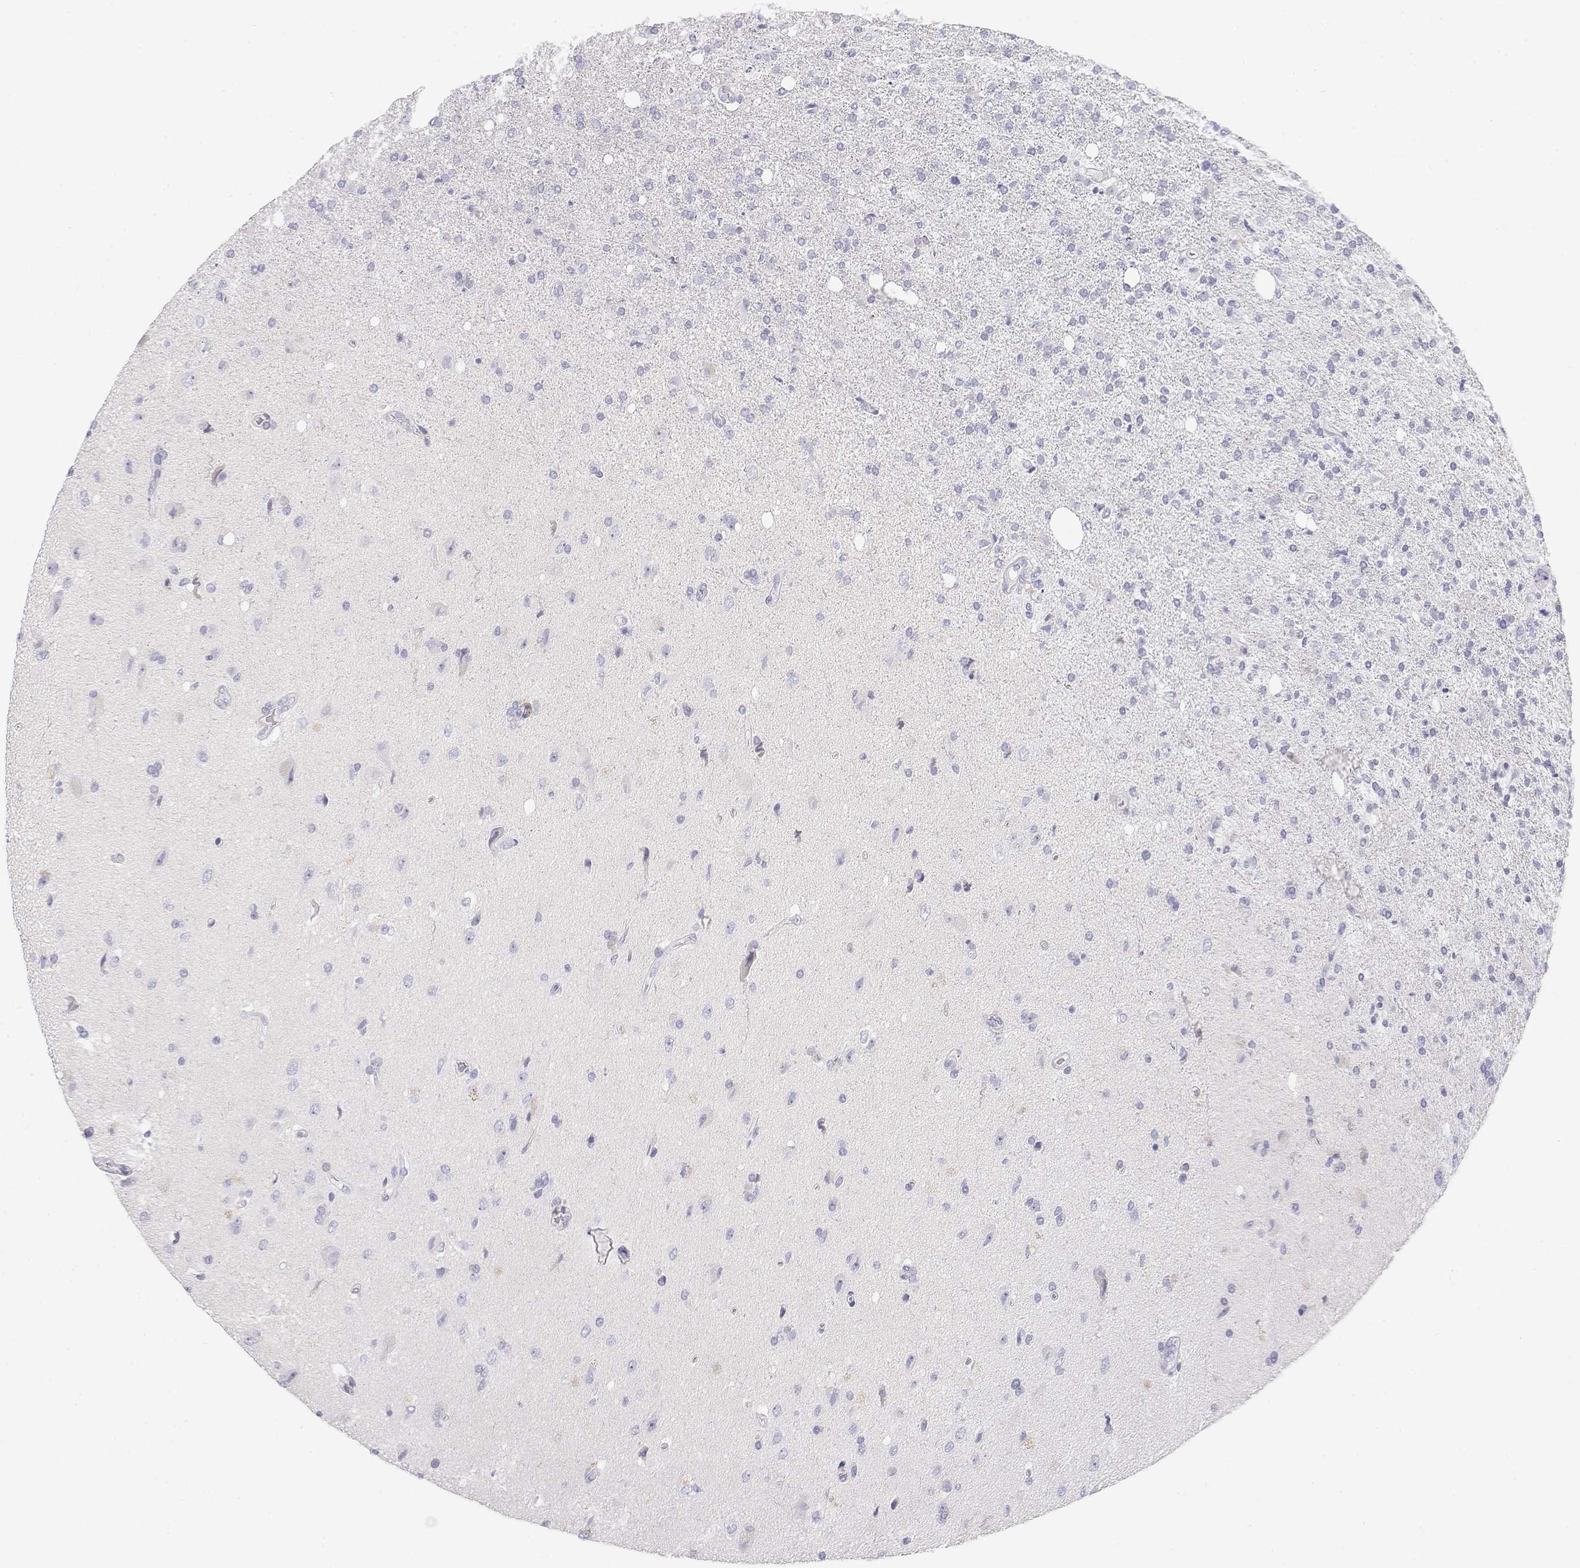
{"staining": {"intensity": "negative", "quantity": "none", "location": "none"}, "tissue": "glioma", "cell_type": "Tumor cells", "image_type": "cancer", "snomed": [{"axis": "morphology", "description": "Glioma, malignant, High grade"}, {"axis": "topography", "description": "Cerebral cortex"}], "caption": "Tumor cells are negative for protein expression in human malignant glioma (high-grade). Nuclei are stained in blue.", "gene": "MISP", "patient": {"sex": "male", "age": 70}}